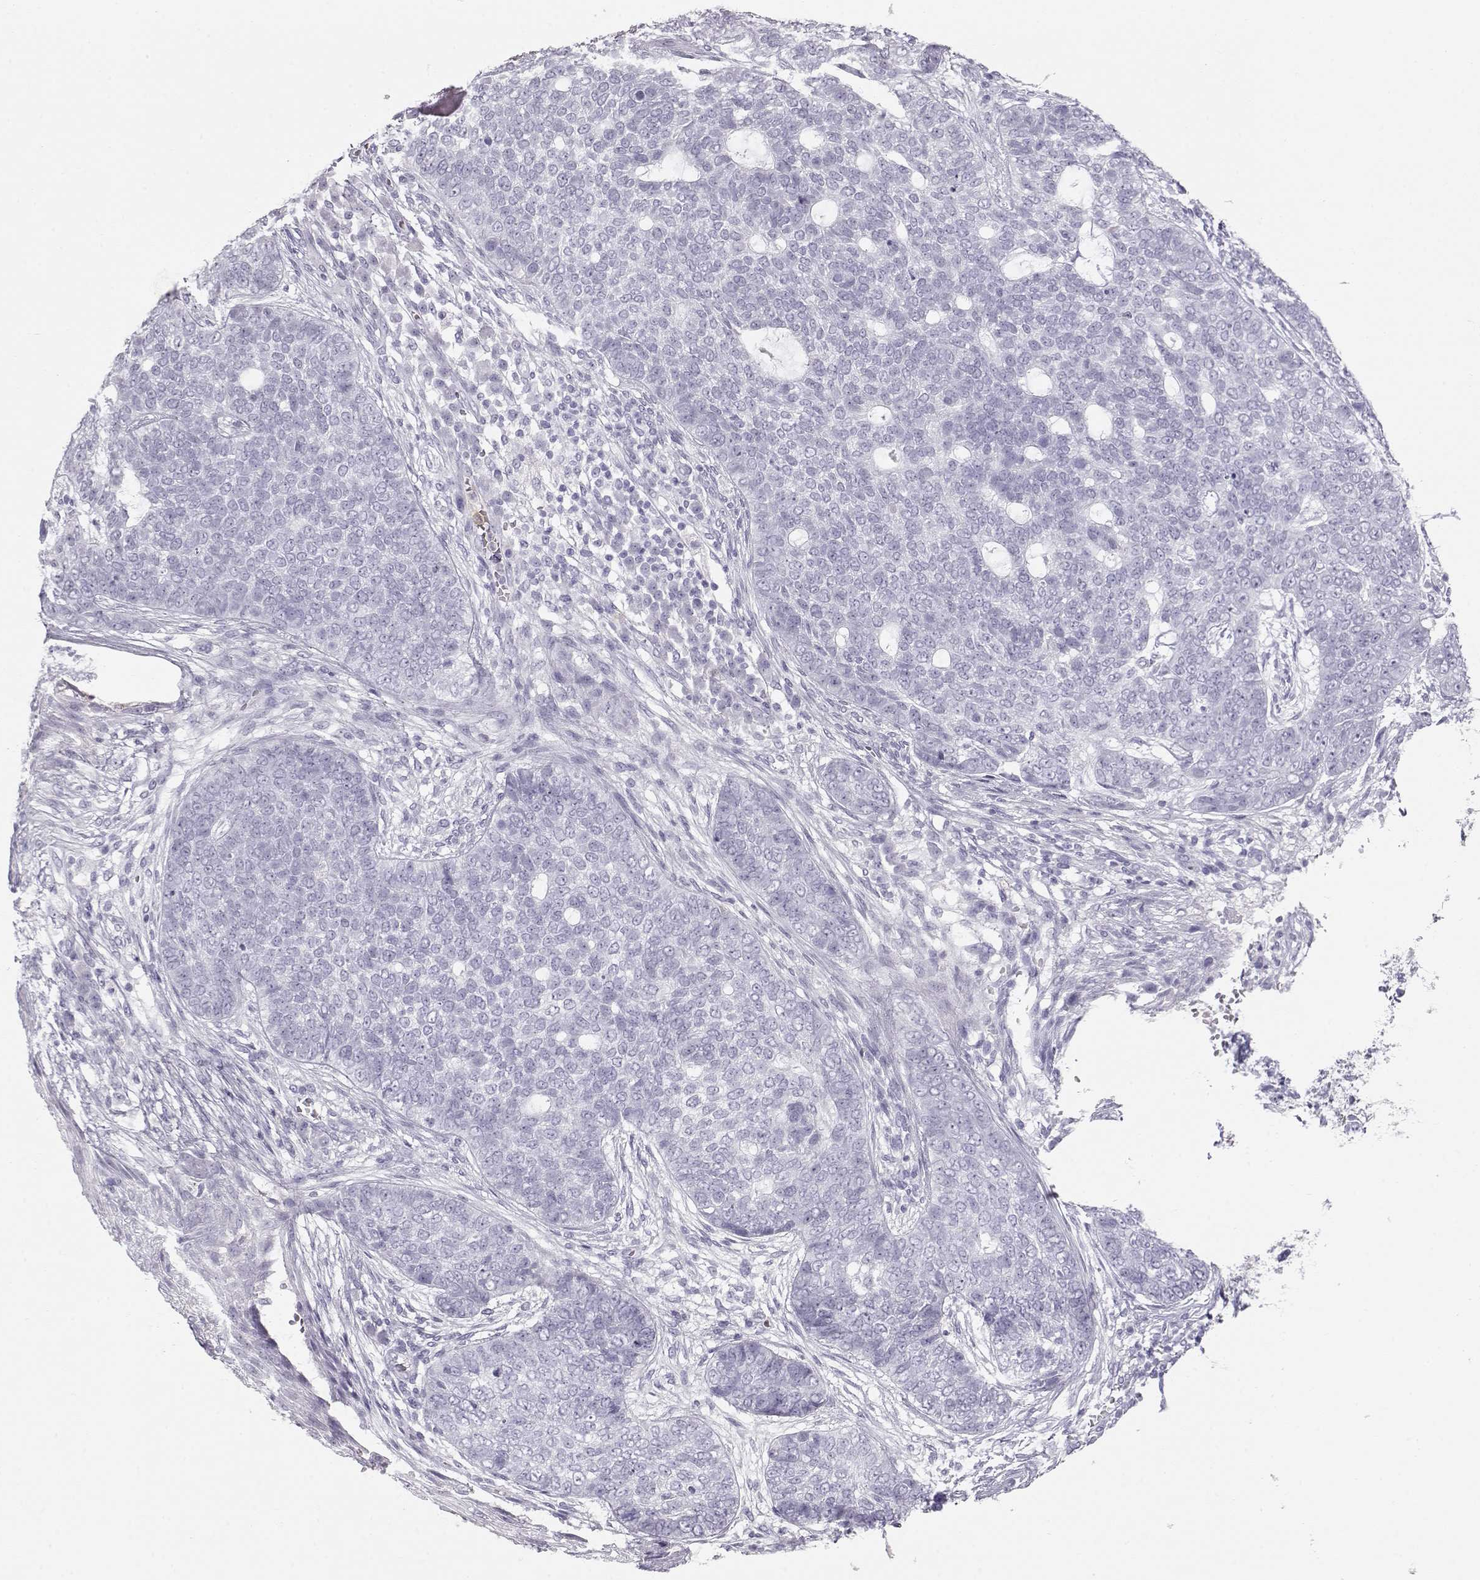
{"staining": {"intensity": "negative", "quantity": "none", "location": "none"}, "tissue": "skin cancer", "cell_type": "Tumor cells", "image_type": "cancer", "snomed": [{"axis": "morphology", "description": "Basal cell carcinoma"}, {"axis": "topography", "description": "Skin"}], "caption": "Skin cancer (basal cell carcinoma) was stained to show a protein in brown. There is no significant expression in tumor cells.", "gene": "MIP", "patient": {"sex": "female", "age": 69}}